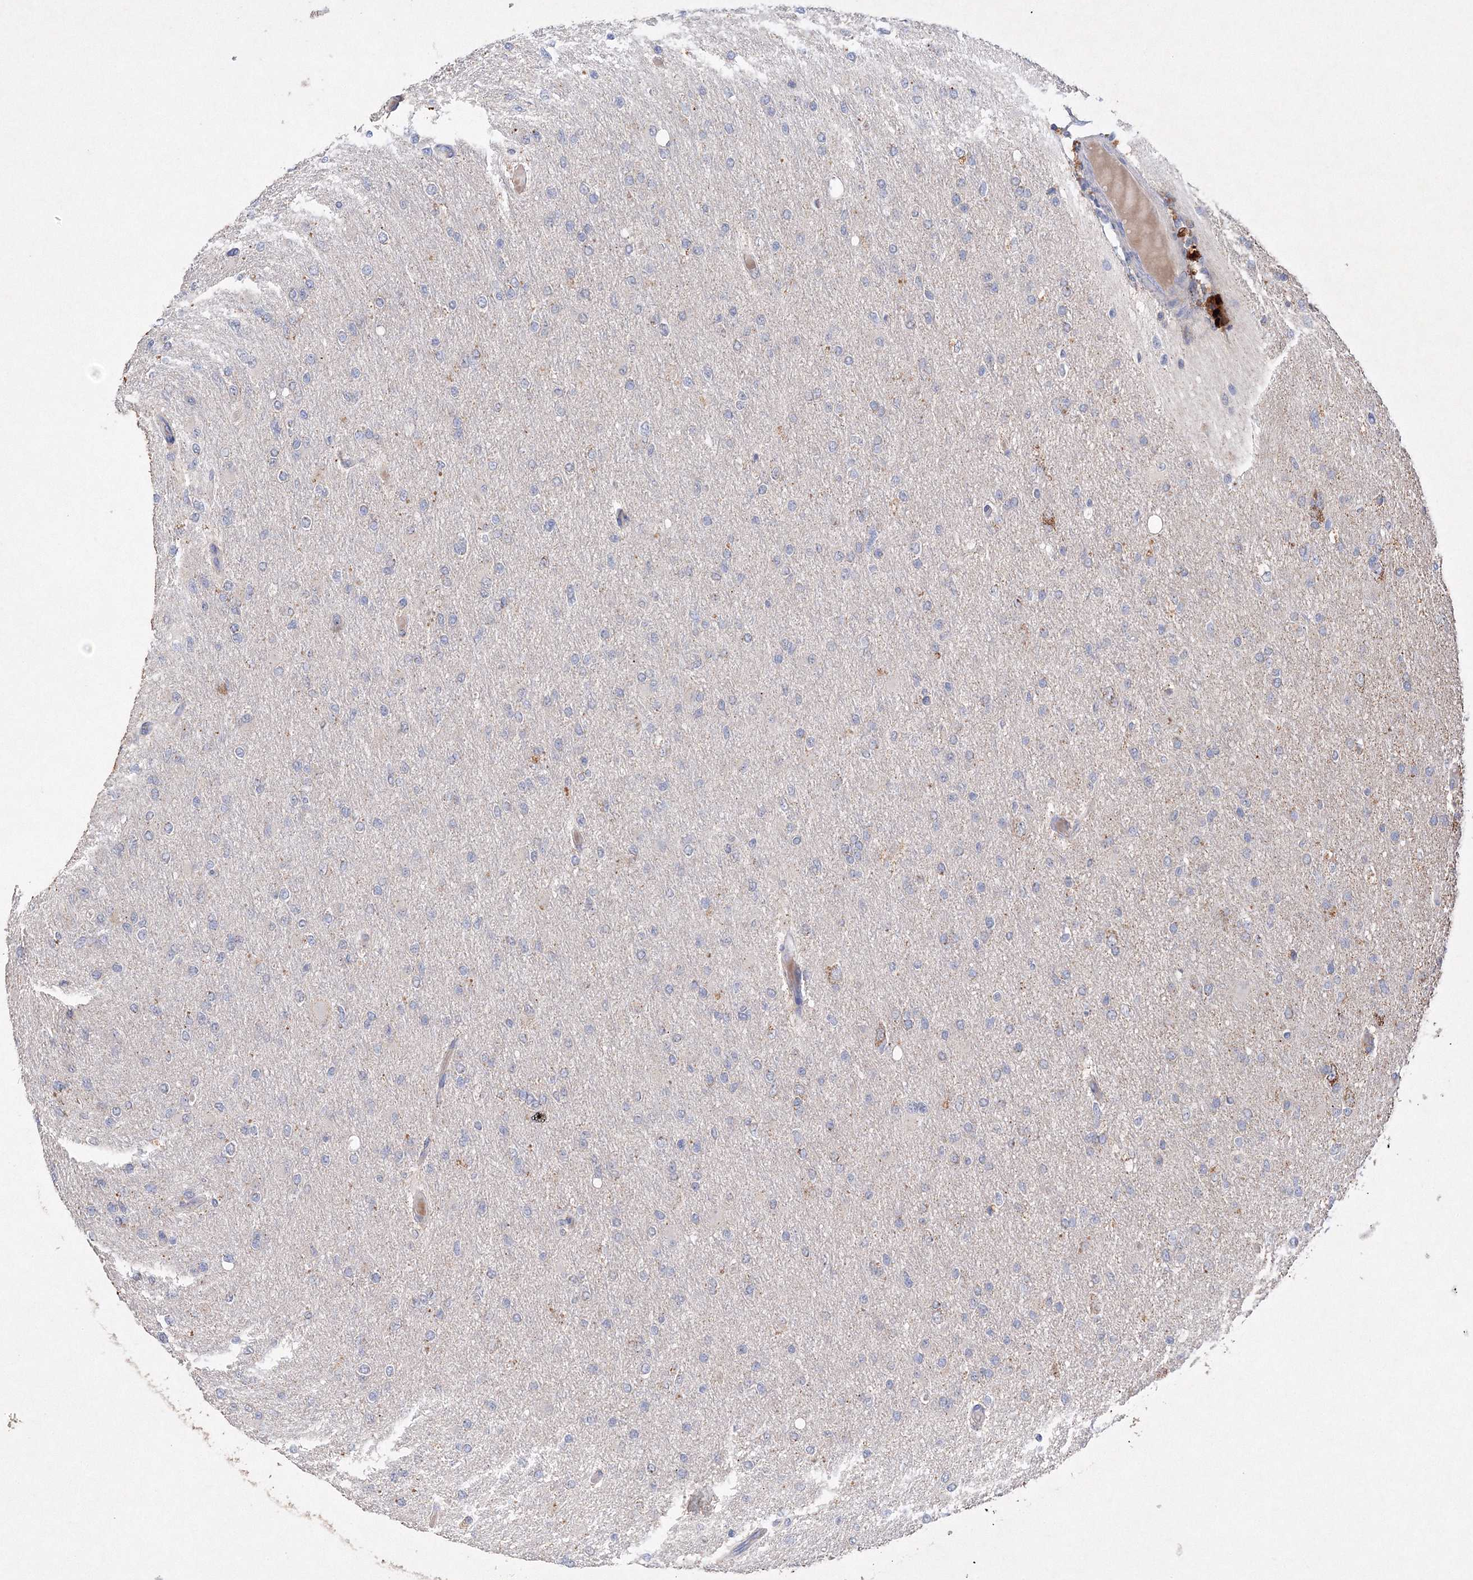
{"staining": {"intensity": "negative", "quantity": "none", "location": "none"}, "tissue": "glioma", "cell_type": "Tumor cells", "image_type": "cancer", "snomed": [{"axis": "morphology", "description": "Glioma, malignant, High grade"}, {"axis": "topography", "description": "Cerebral cortex"}], "caption": "Tumor cells show no significant positivity in glioma.", "gene": "GLS", "patient": {"sex": "female", "age": 36}}